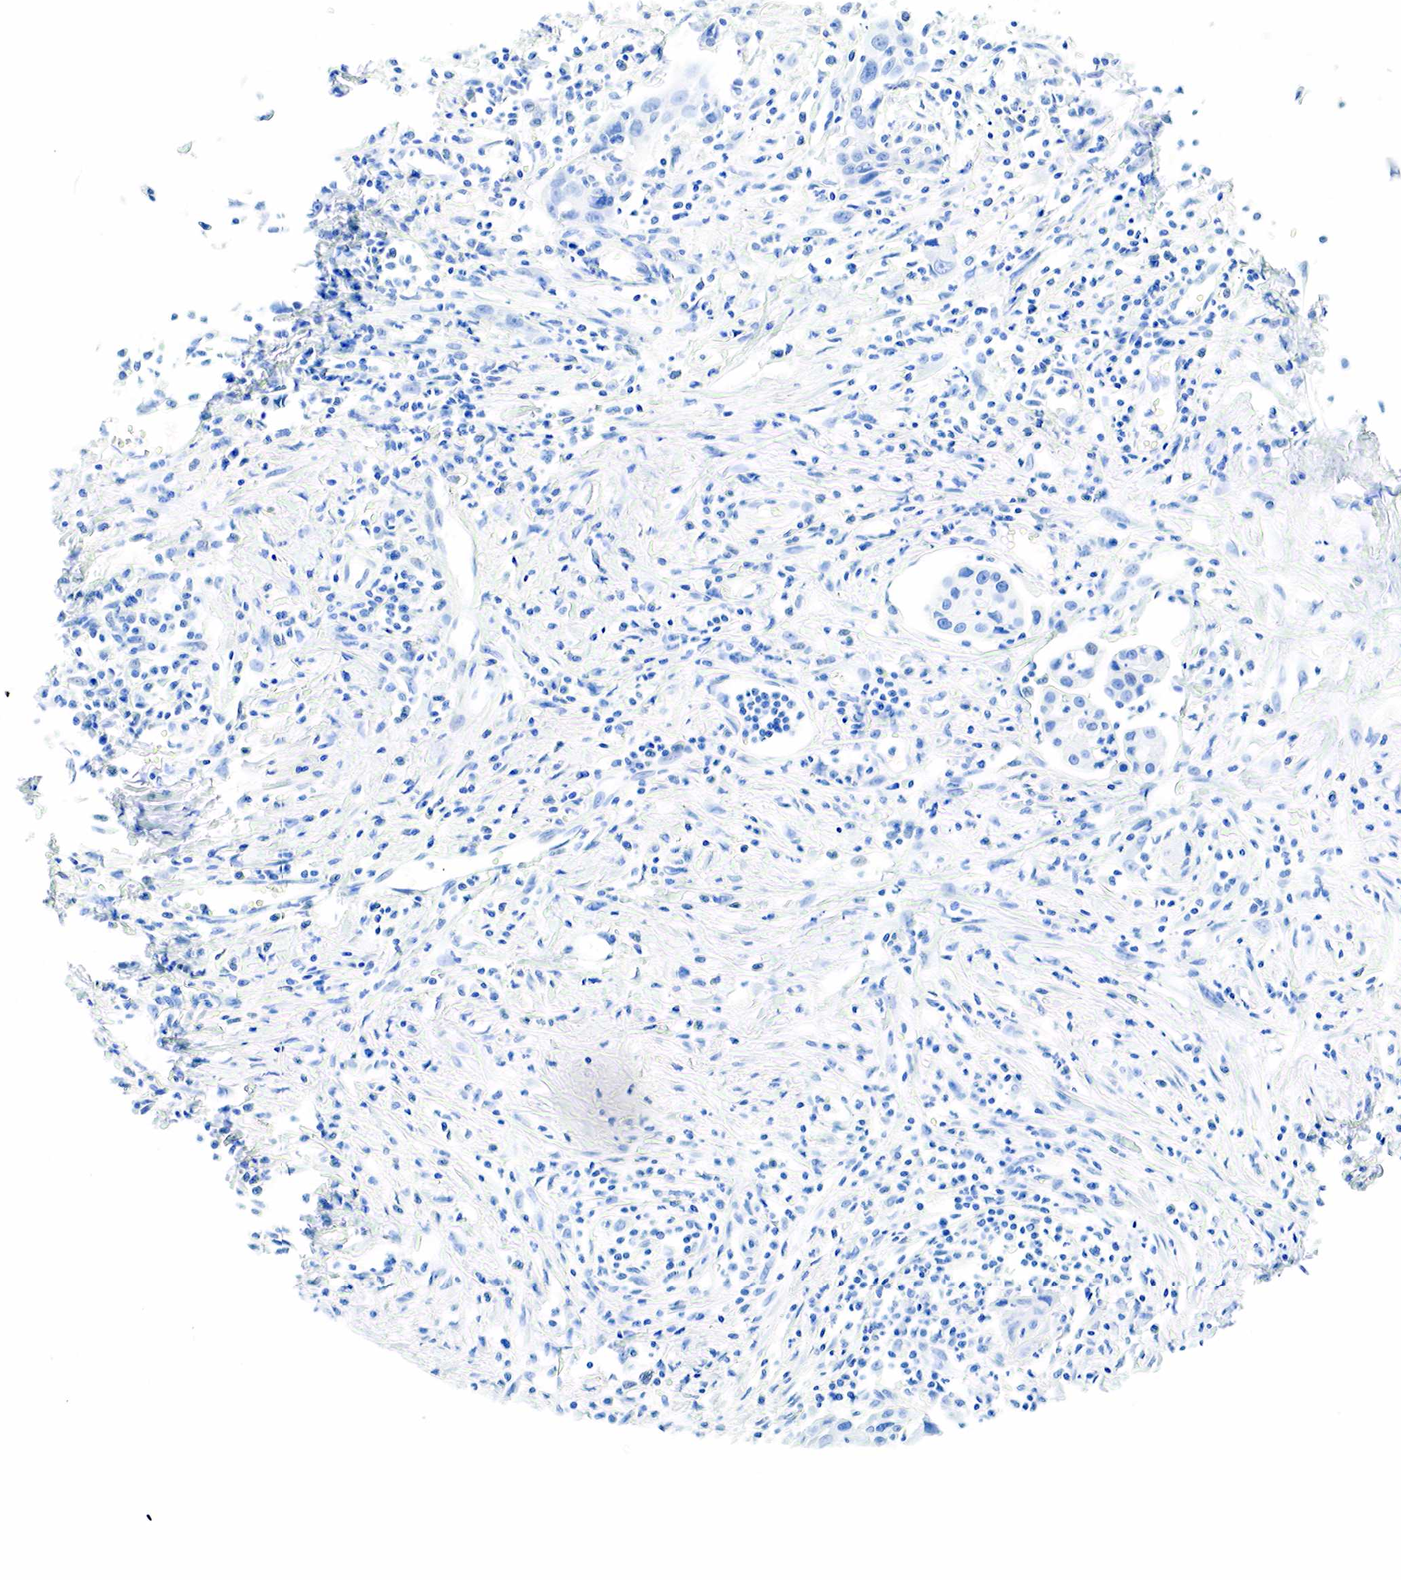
{"staining": {"intensity": "negative", "quantity": "none", "location": "none"}, "tissue": "urothelial cancer", "cell_type": "Tumor cells", "image_type": "cancer", "snomed": [{"axis": "morphology", "description": "Urothelial carcinoma, High grade"}, {"axis": "topography", "description": "Urinary bladder"}], "caption": "This is a photomicrograph of immunohistochemistry (IHC) staining of high-grade urothelial carcinoma, which shows no expression in tumor cells.", "gene": "INHA", "patient": {"sex": "male", "age": 66}}